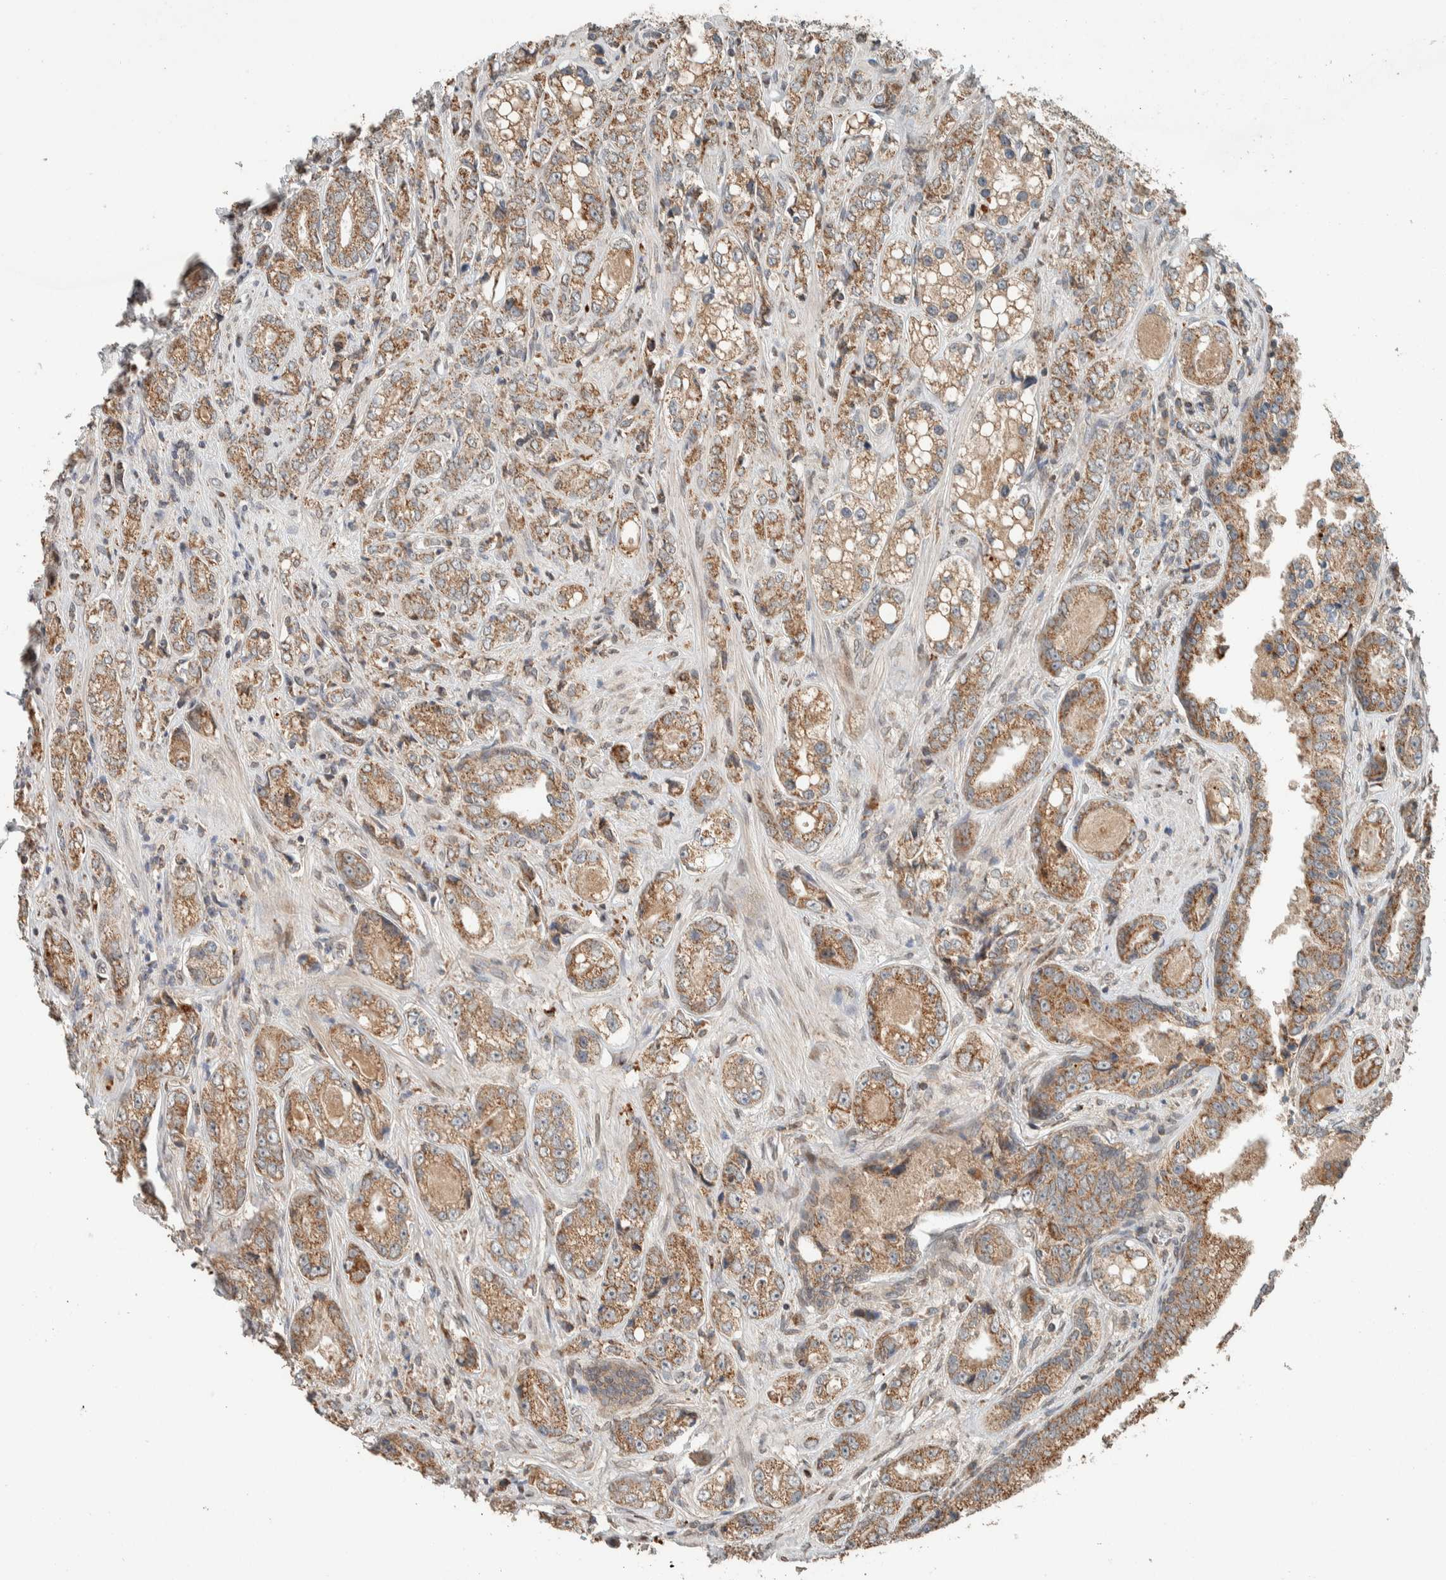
{"staining": {"intensity": "moderate", "quantity": ">75%", "location": "cytoplasmic/membranous"}, "tissue": "prostate cancer", "cell_type": "Tumor cells", "image_type": "cancer", "snomed": [{"axis": "morphology", "description": "Adenocarcinoma, High grade"}, {"axis": "topography", "description": "Prostate"}], "caption": "A micrograph showing moderate cytoplasmic/membranous positivity in approximately >75% of tumor cells in prostate cancer (high-grade adenocarcinoma), as visualized by brown immunohistochemical staining.", "gene": "NBR1", "patient": {"sex": "male", "age": 61}}